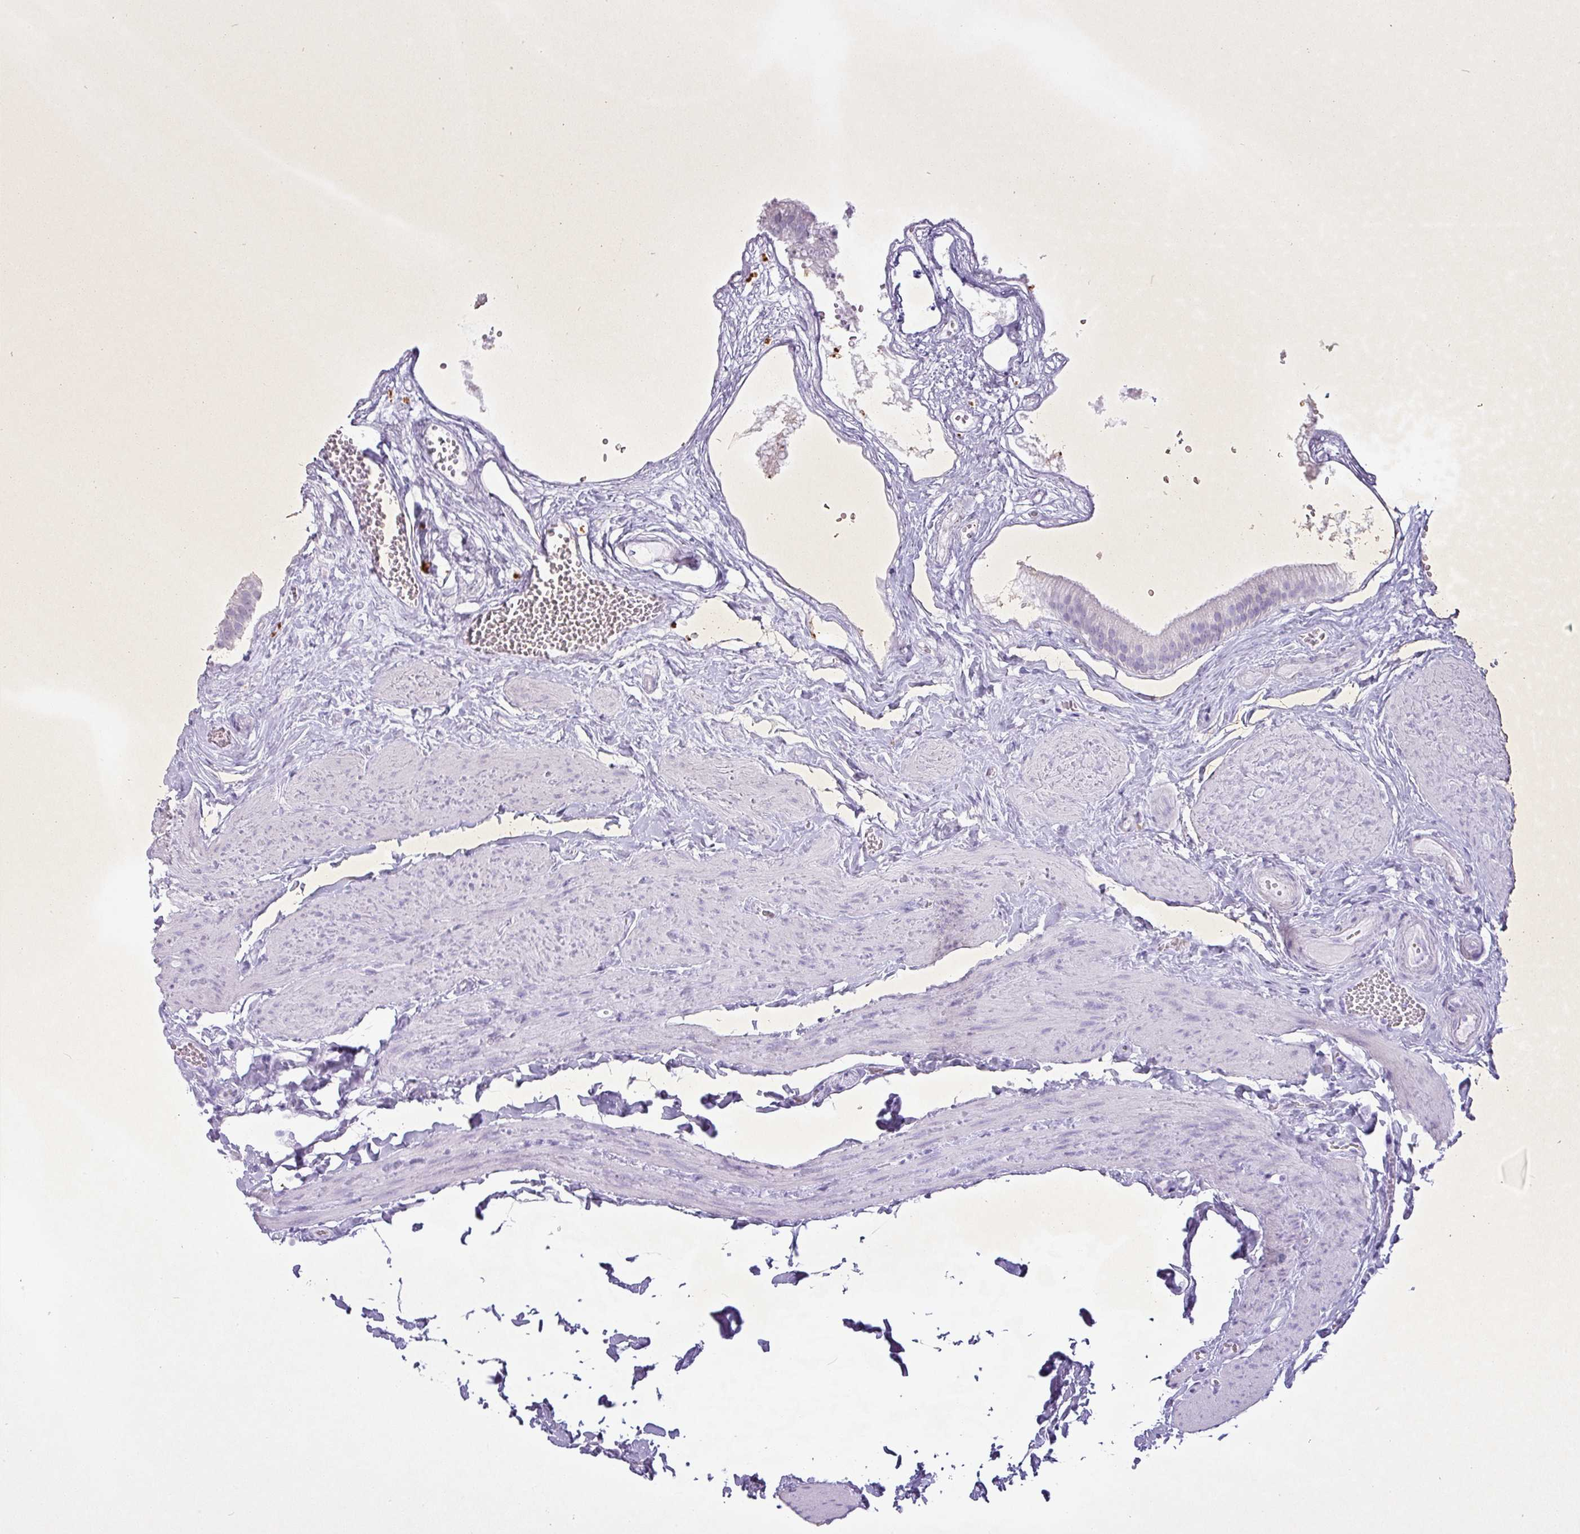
{"staining": {"intensity": "negative", "quantity": "none", "location": "none"}, "tissue": "gallbladder", "cell_type": "Glandular cells", "image_type": "normal", "snomed": [{"axis": "morphology", "description": "Normal tissue, NOS"}, {"axis": "topography", "description": "Gallbladder"}], "caption": "This photomicrograph is of unremarkable gallbladder stained with immunohistochemistry to label a protein in brown with the nuclei are counter-stained blue. There is no positivity in glandular cells. (DAB (3,3'-diaminobenzidine) IHC with hematoxylin counter stain).", "gene": "PGA3", "patient": {"sex": "female", "age": 54}}